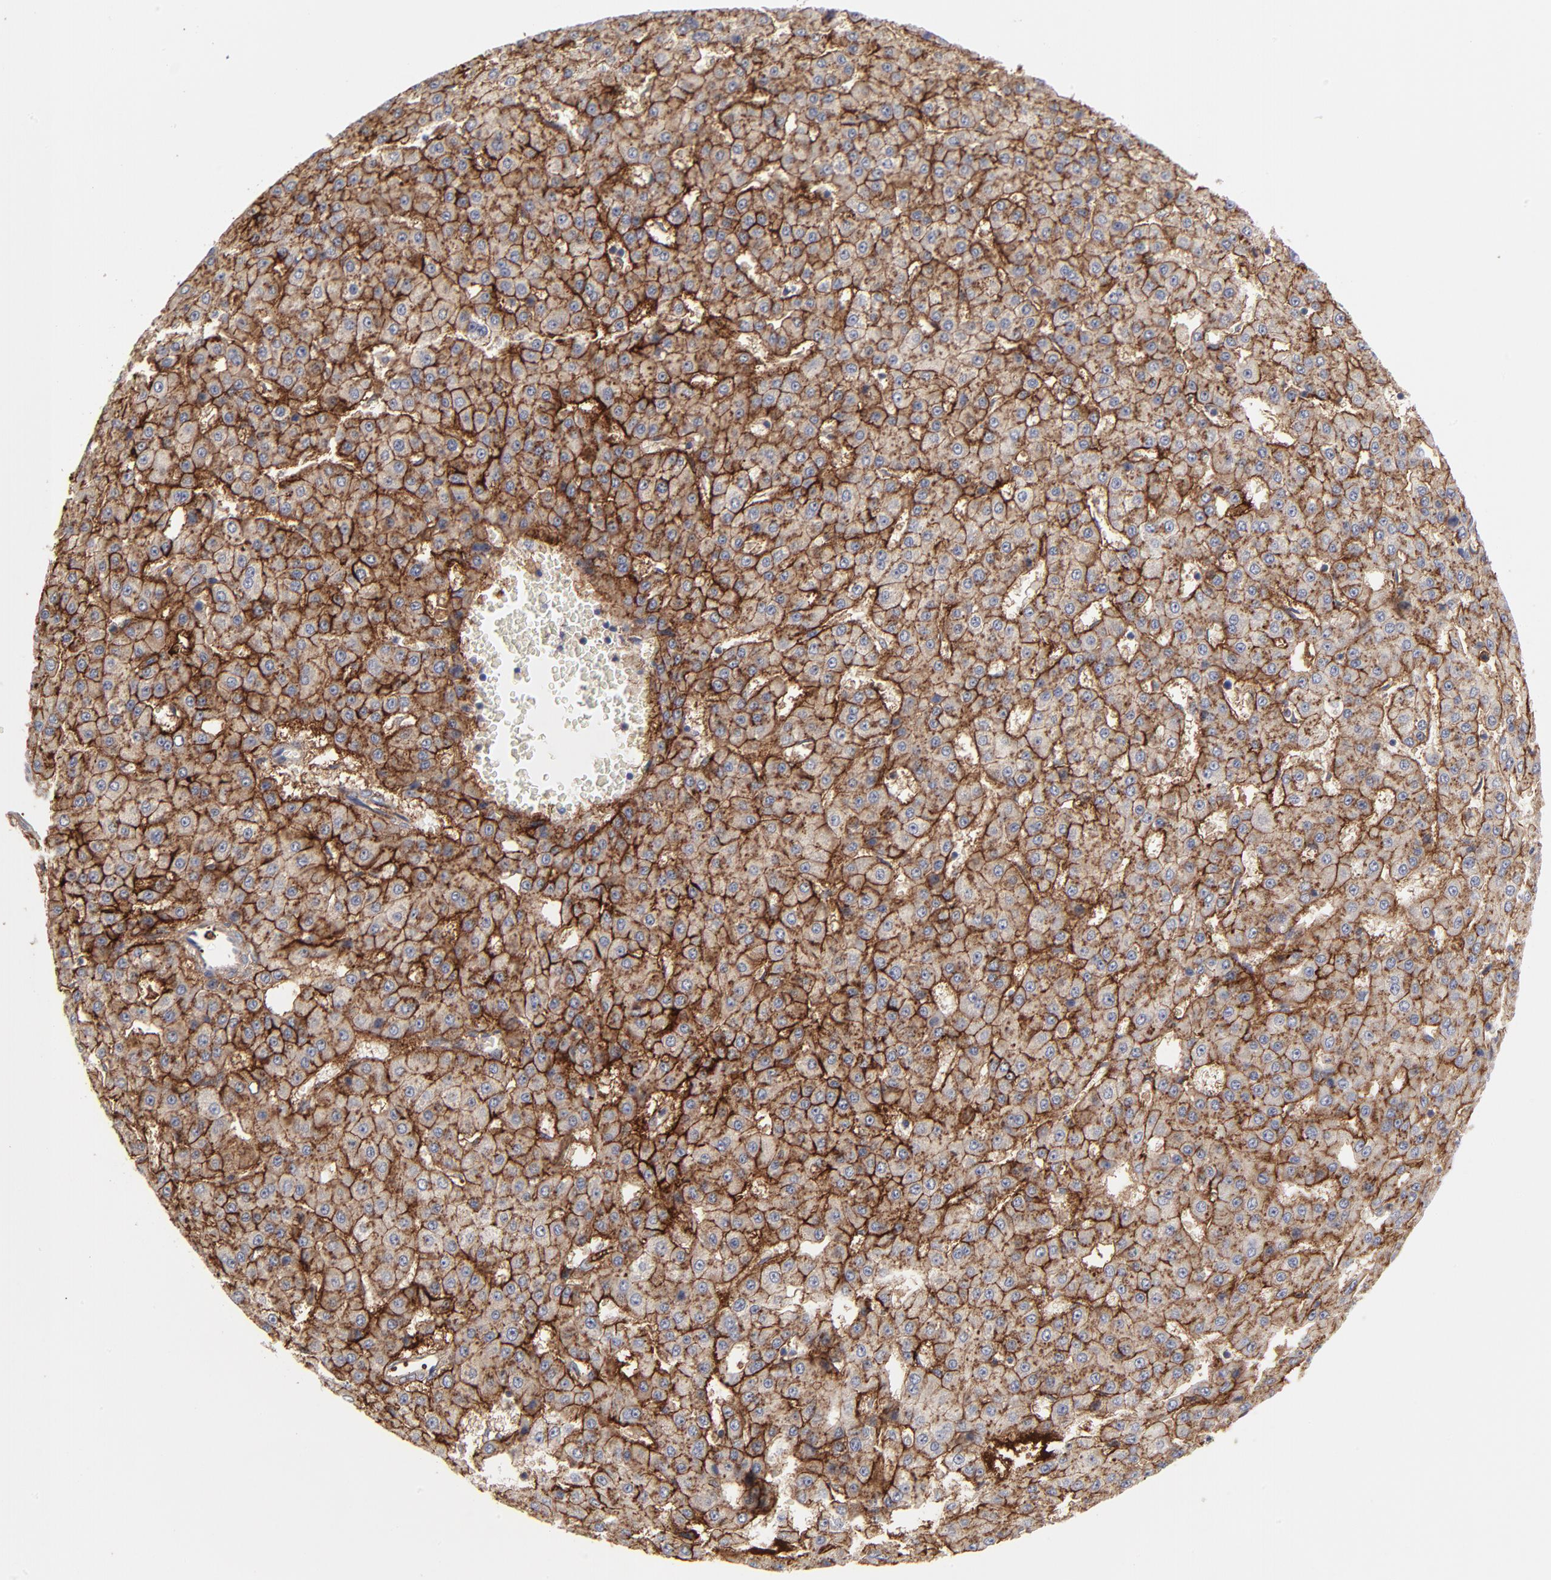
{"staining": {"intensity": "strong", "quantity": ">75%", "location": "cytoplasmic/membranous"}, "tissue": "liver cancer", "cell_type": "Tumor cells", "image_type": "cancer", "snomed": [{"axis": "morphology", "description": "Carcinoma, Hepatocellular, NOS"}, {"axis": "topography", "description": "Liver"}], "caption": "Immunohistochemical staining of human liver cancer (hepatocellular carcinoma) demonstrates strong cytoplasmic/membranous protein positivity in approximately >75% of tumor cells. (DAB IHC with brightfield microscopy, high magnification).", "gene": "CCR3", "patient": {"sex": "male", "age": 47}}